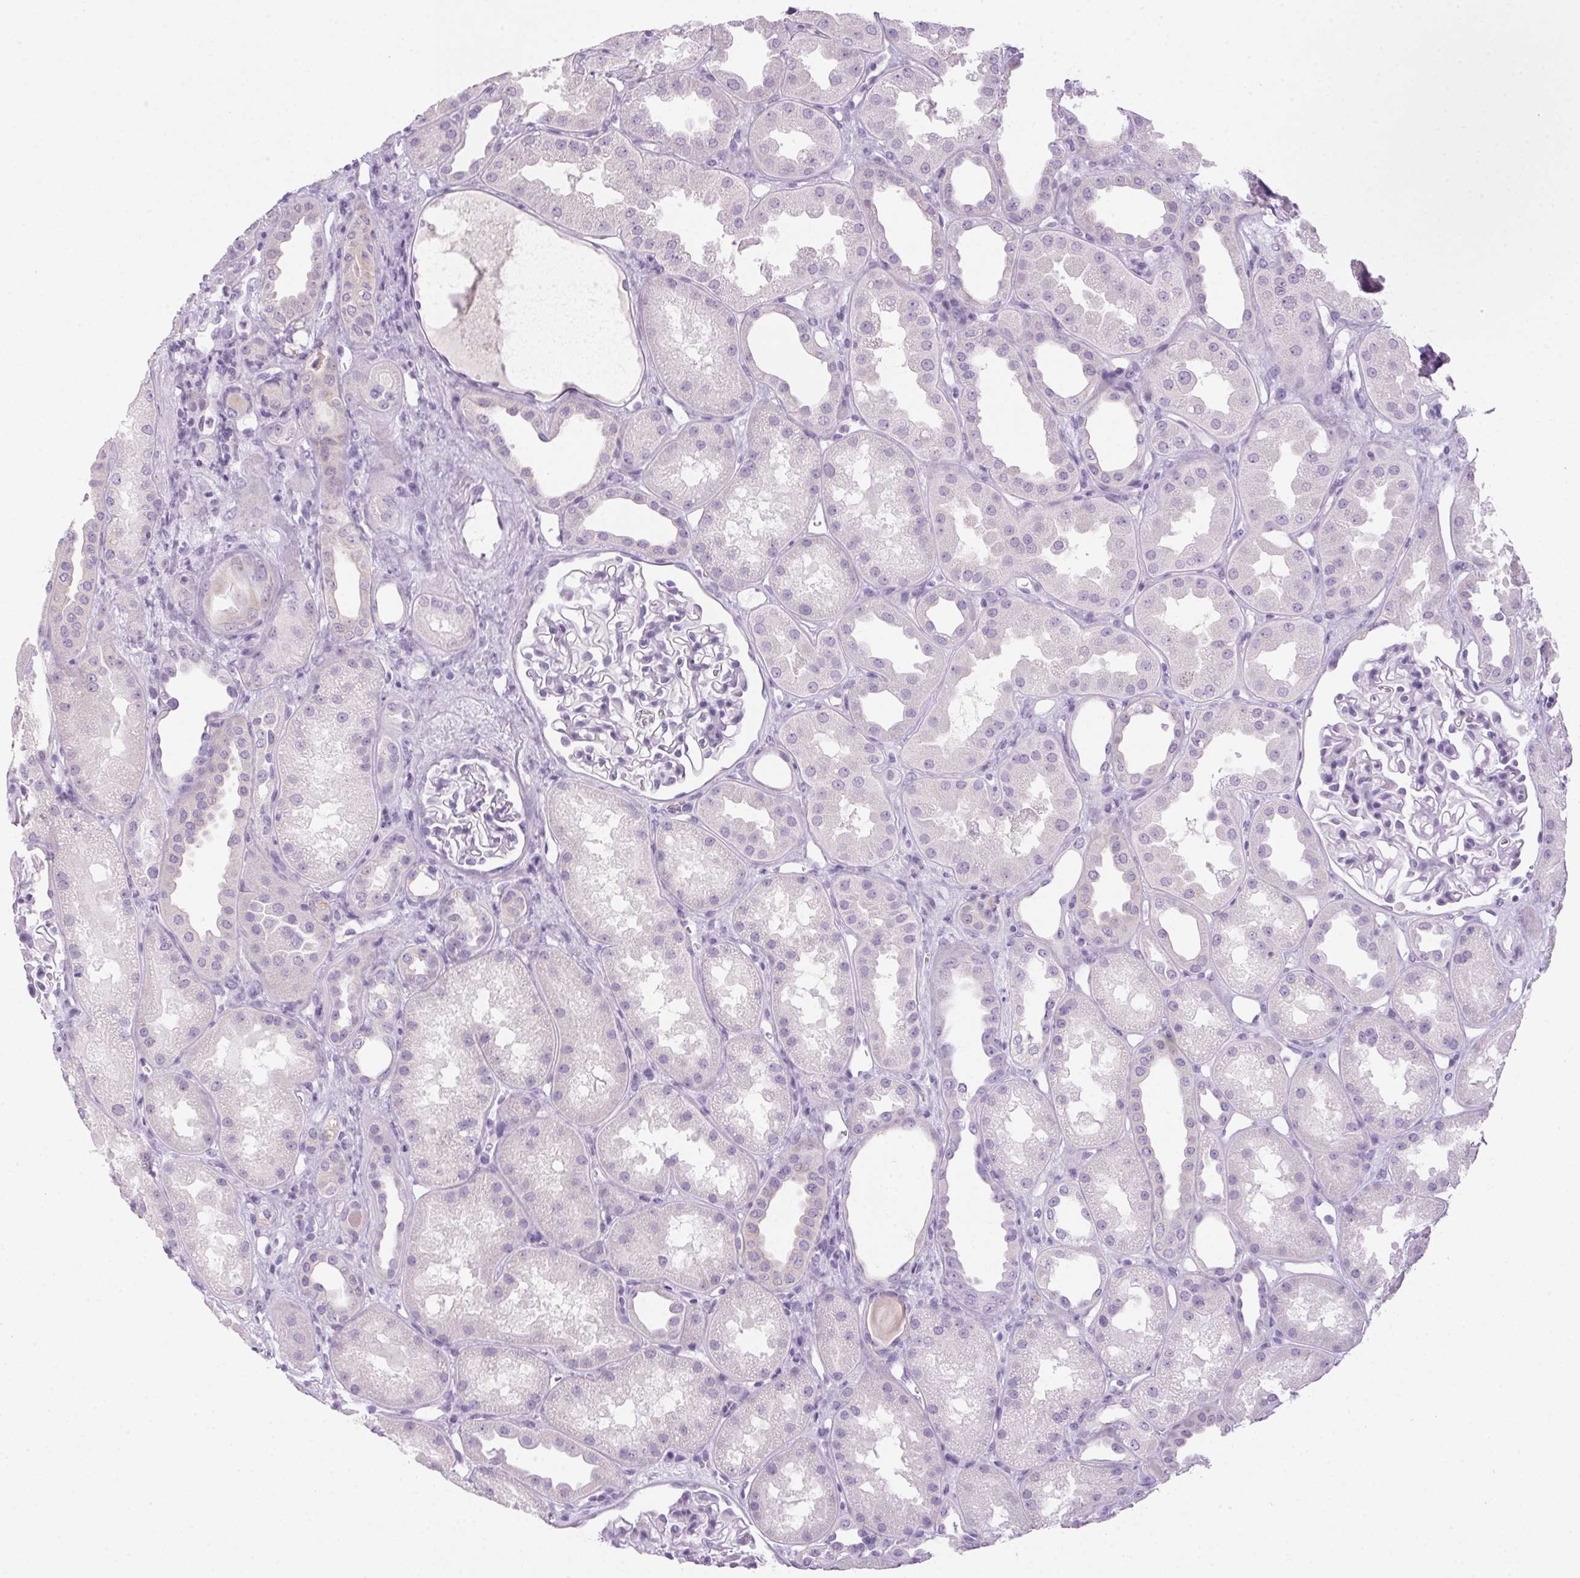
{"staining": {"intensity": "negative", "quantity": "none", "location": "none"}, "tissue": "kidney", "cell_type": "Cells in glomeruli", "image_type": "normal", "snomed": [{"axis": "morphology", "description": "Normal tissue, NOS"}, {"axis": "topography", "description": "Kidney"}], "caption": "IHC image of unremarkable kidney stained for a protein (brown), which exhibits no staining in cells in glomeruli.", "gene": "POPDC2", "patient": {"sex": "male", "age": 61}}